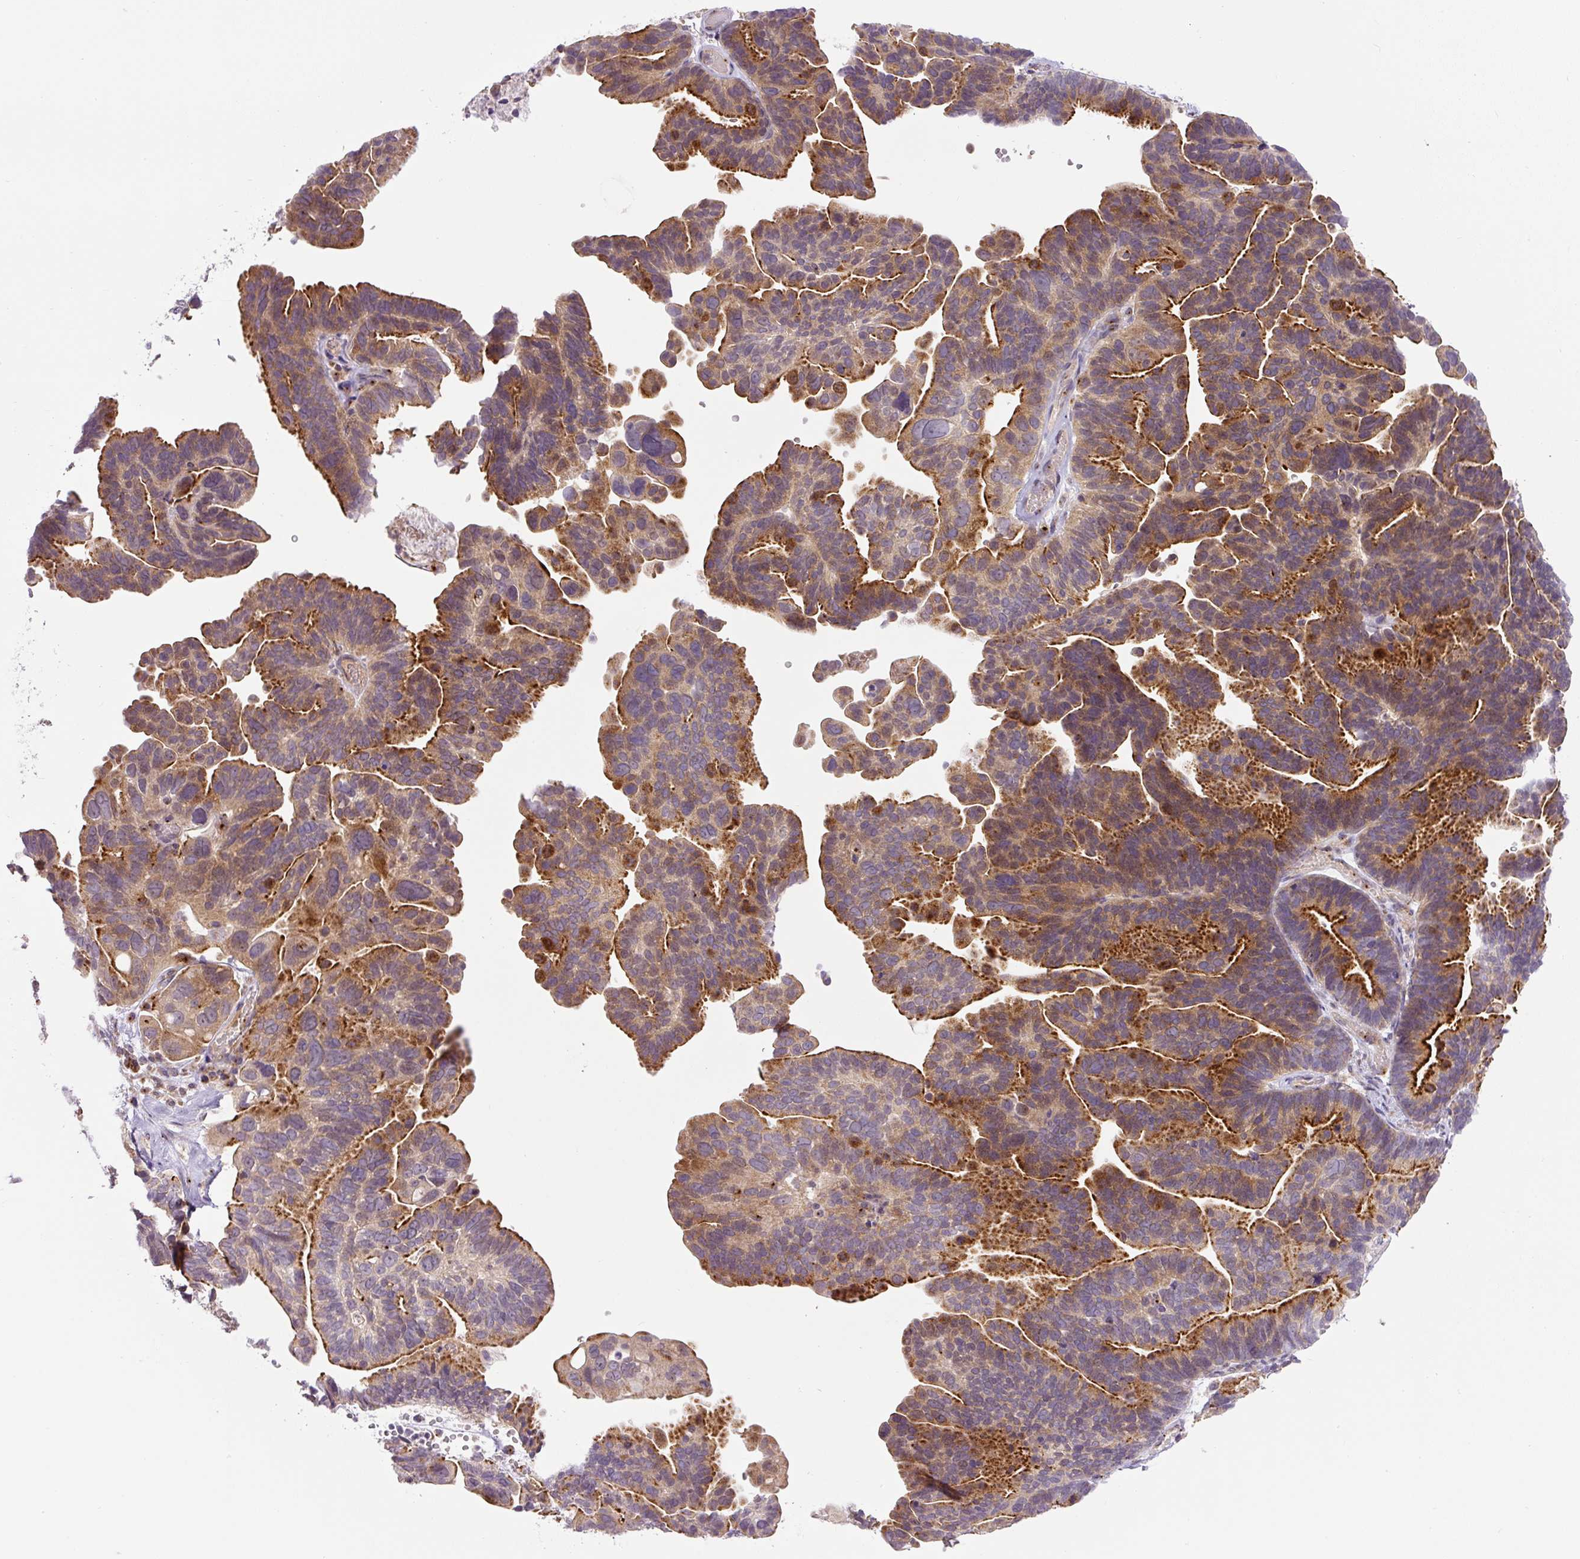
{"staining": {"intensity": "strong", "quantity": ">75%", "location": "cytoplasmic/membranous"}, "tissue": "ovarian cancer", "cell_type": "Tumor cells", "image_type": "cancer", "snomed": [{"axis": "morphology", "description": "Cystadenocarcinoma, serous, NOS"}, {"axis": "topography", "description": "Ovary"}], "caption": "A brown stain highlights strong cytoplasmic/membranous expression of a protein in ovarian cancer tumor cells. The staining was performed using DAB, with brown indicating positive protein expression. Nuclei are stained blue with hematoxylin.", "gene": "PCM1", "patient": {"sex": "female", "age": 56}}